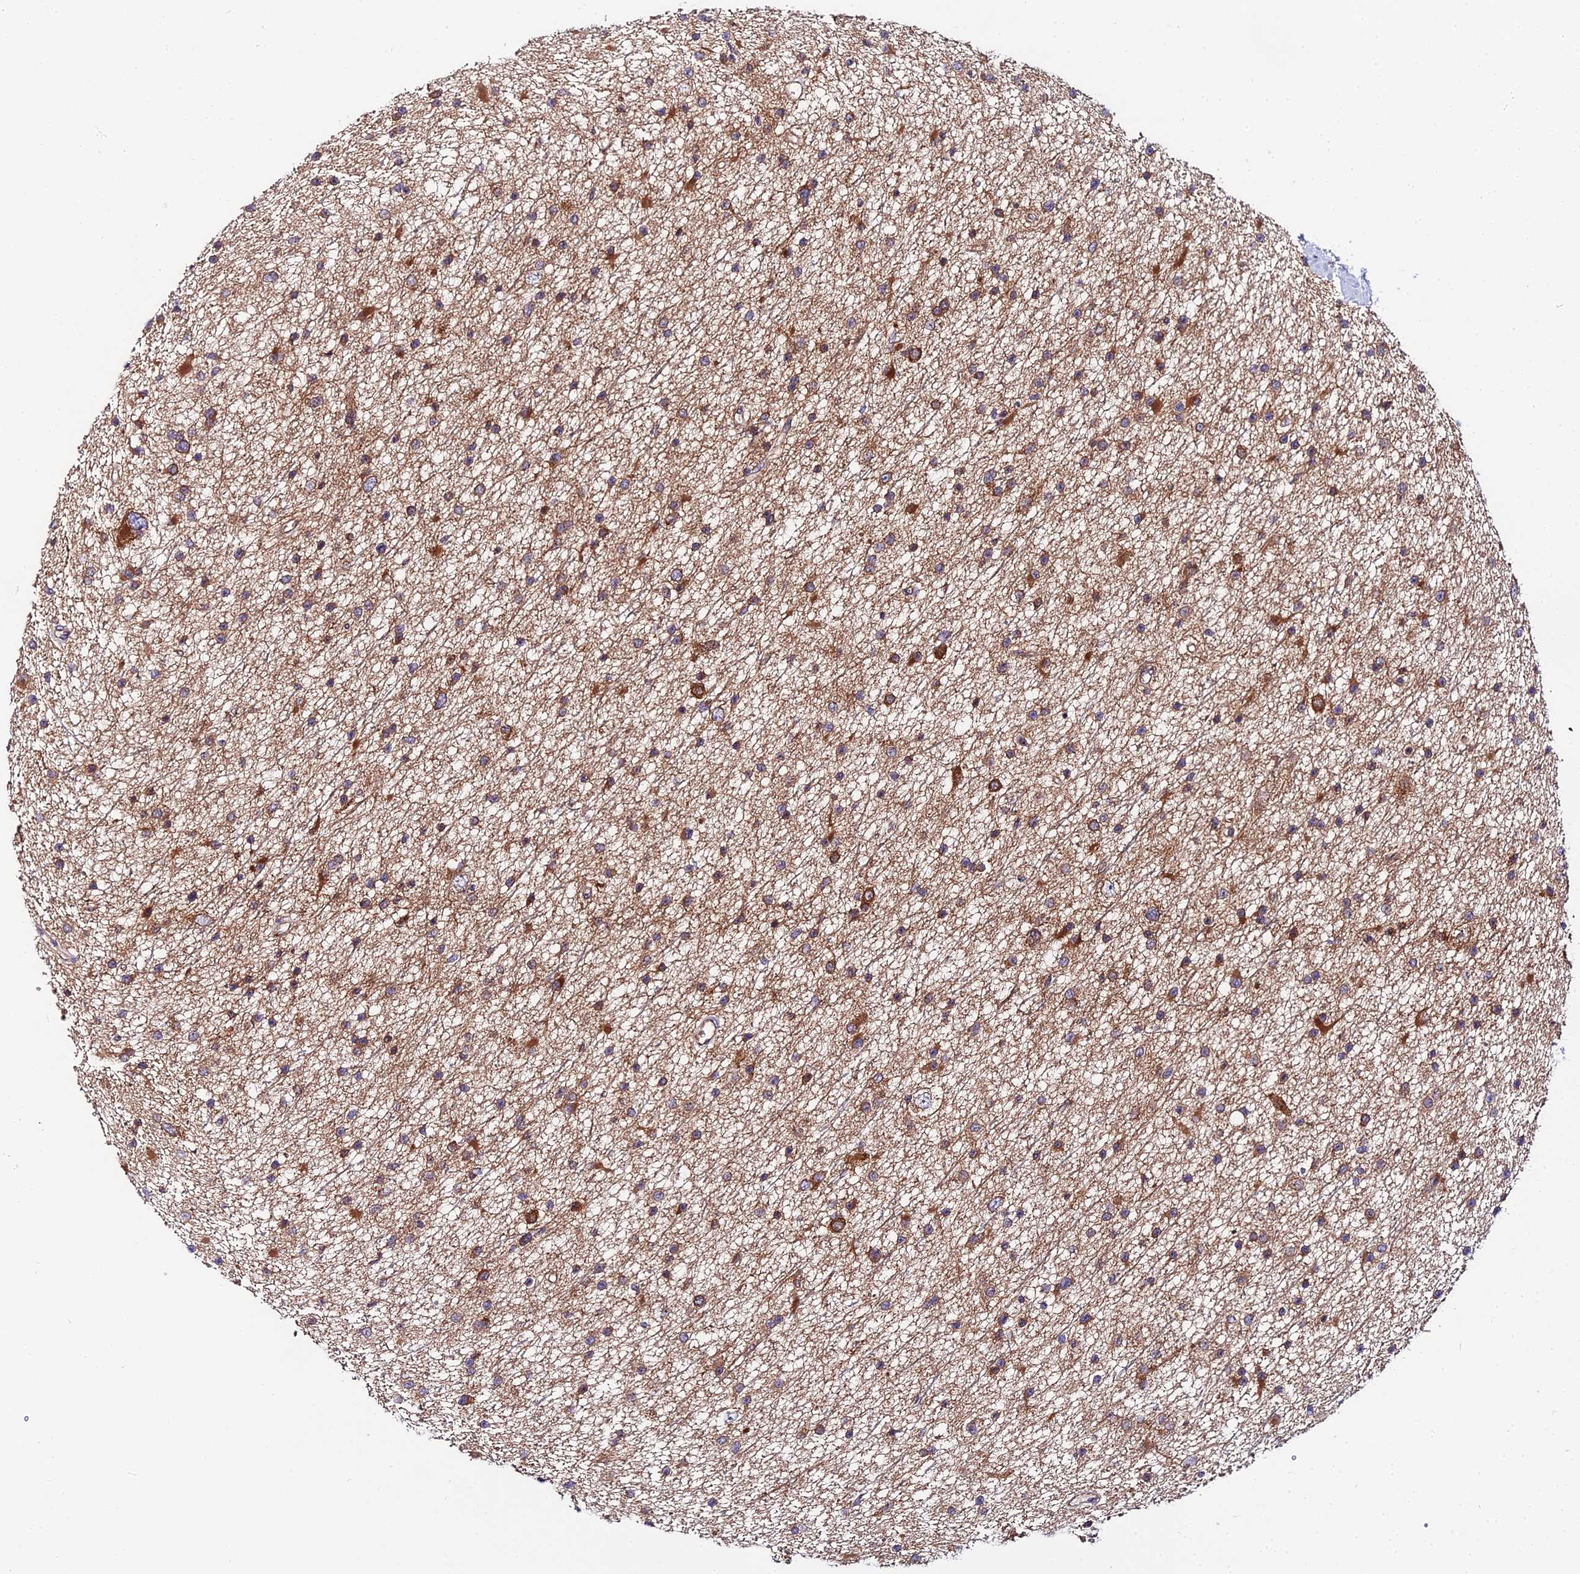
{"staining": {"intensity": "strong", "quantity": "<25%", "location": "cytoplasmic/membranous"}, "tissue": "glioma", "cell_type": "Tumor cells", "image_type": "cancer", "snomed": [{"axis": "morphology", "description": "Glioma, malignant, Low grade"}, {"axis": "topography", "description": "Cerebral cortex"}], "caption": "This micrograph exhibits immunohistochemistry staining of human glioma, with medium strong cytoplasmic/membranous expression in approximately <25% of tumor cells.", "gene": "PPP2R2C", "patient": {"sex": "female", "age": 39}}